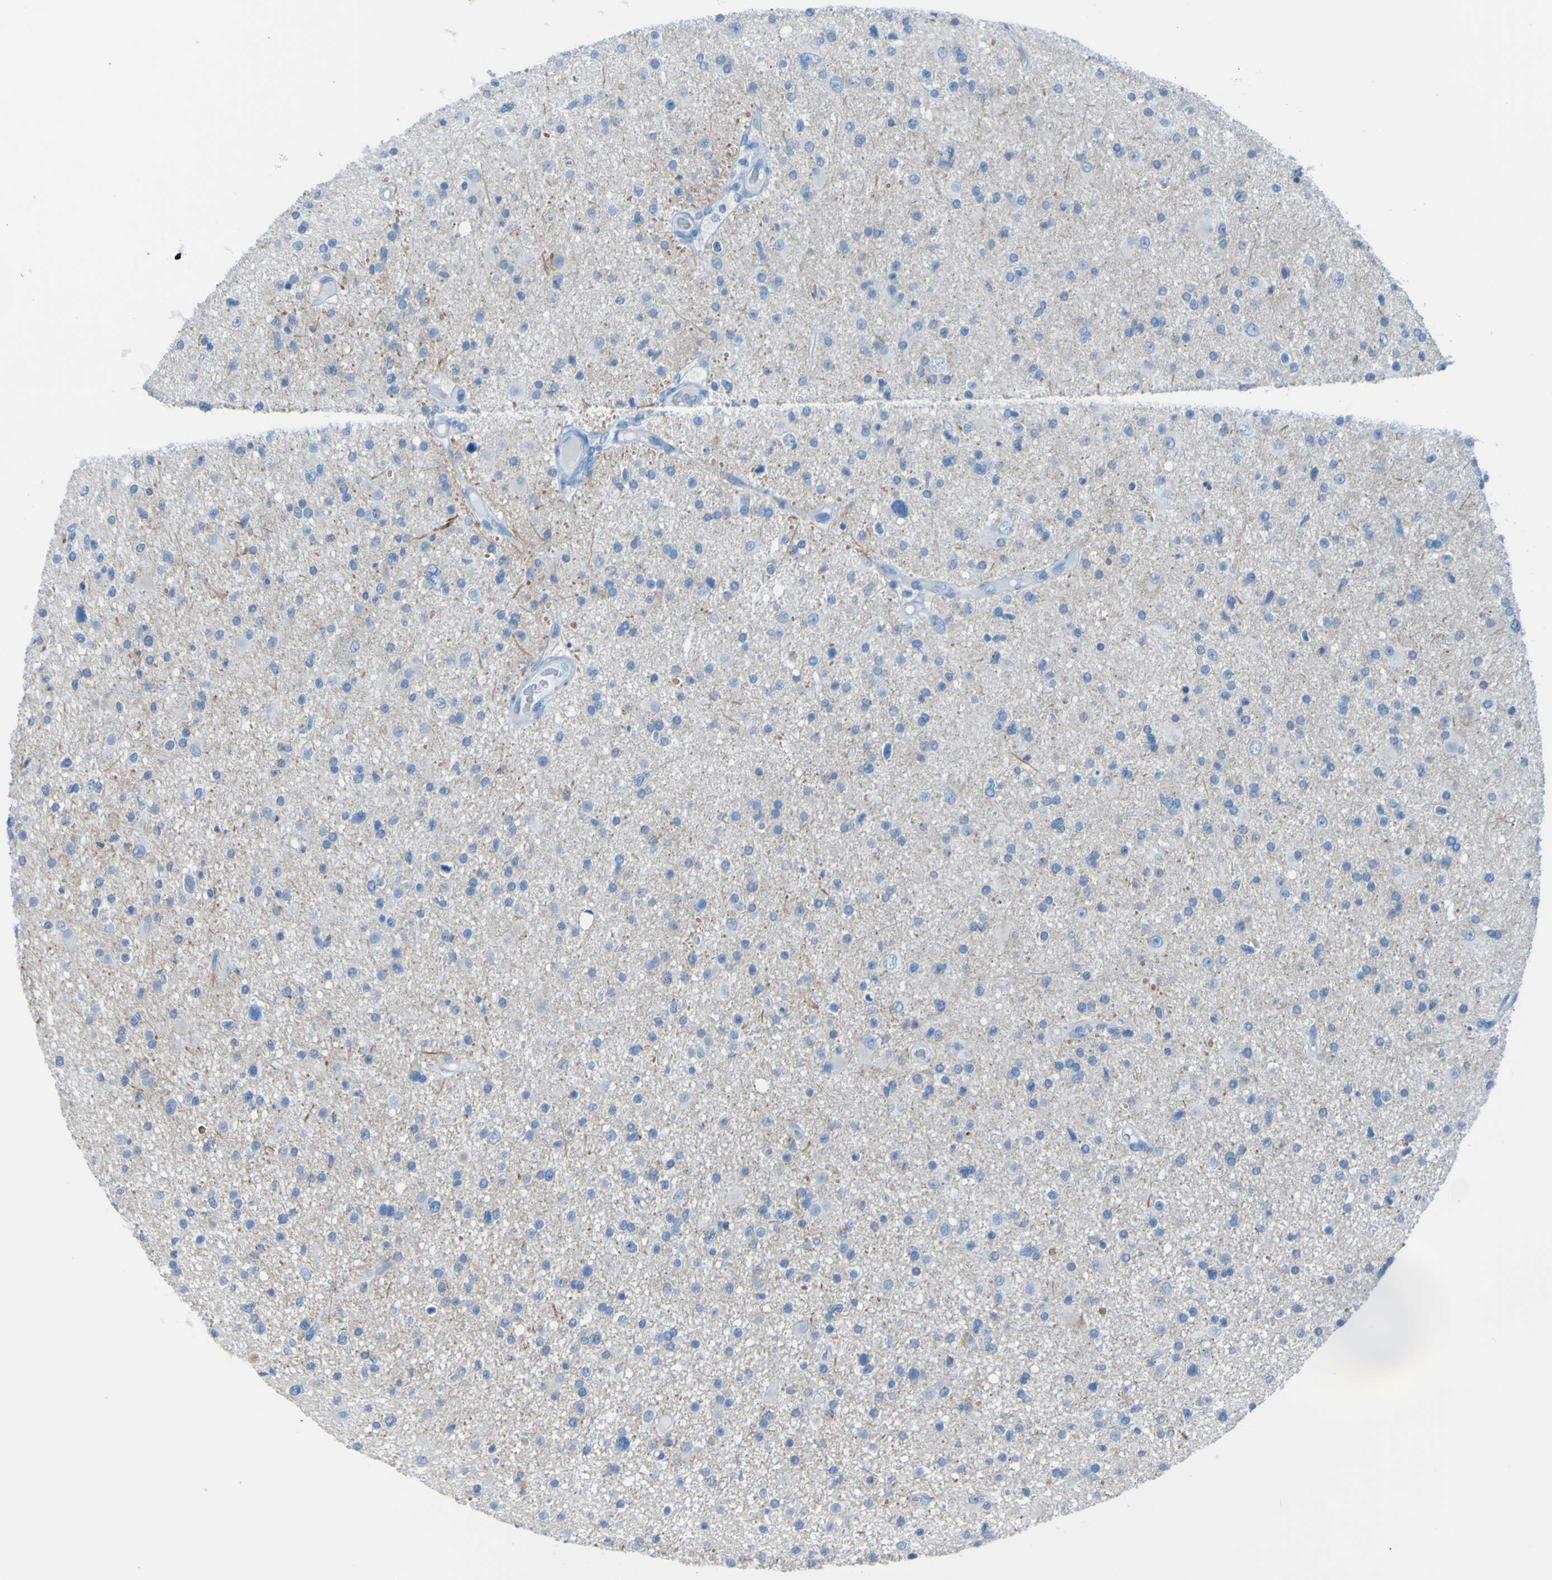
{"staining": {"intensity": "negative", "quantity": "none", "location": "none"}, "tissue": "glioma", "cell_type": "Tumor cells", "image_type": "cancer", "snomed": [{"axis": "morphology", "description": "Glioma, malignant, High grade"}, {"axis": "topography", "description": "Brain"}], "caption": "Tumor cells are negative for protein expression in human glioma.", "gene": "ACMSD", "patient": {"sex": "male", "age": 33}}